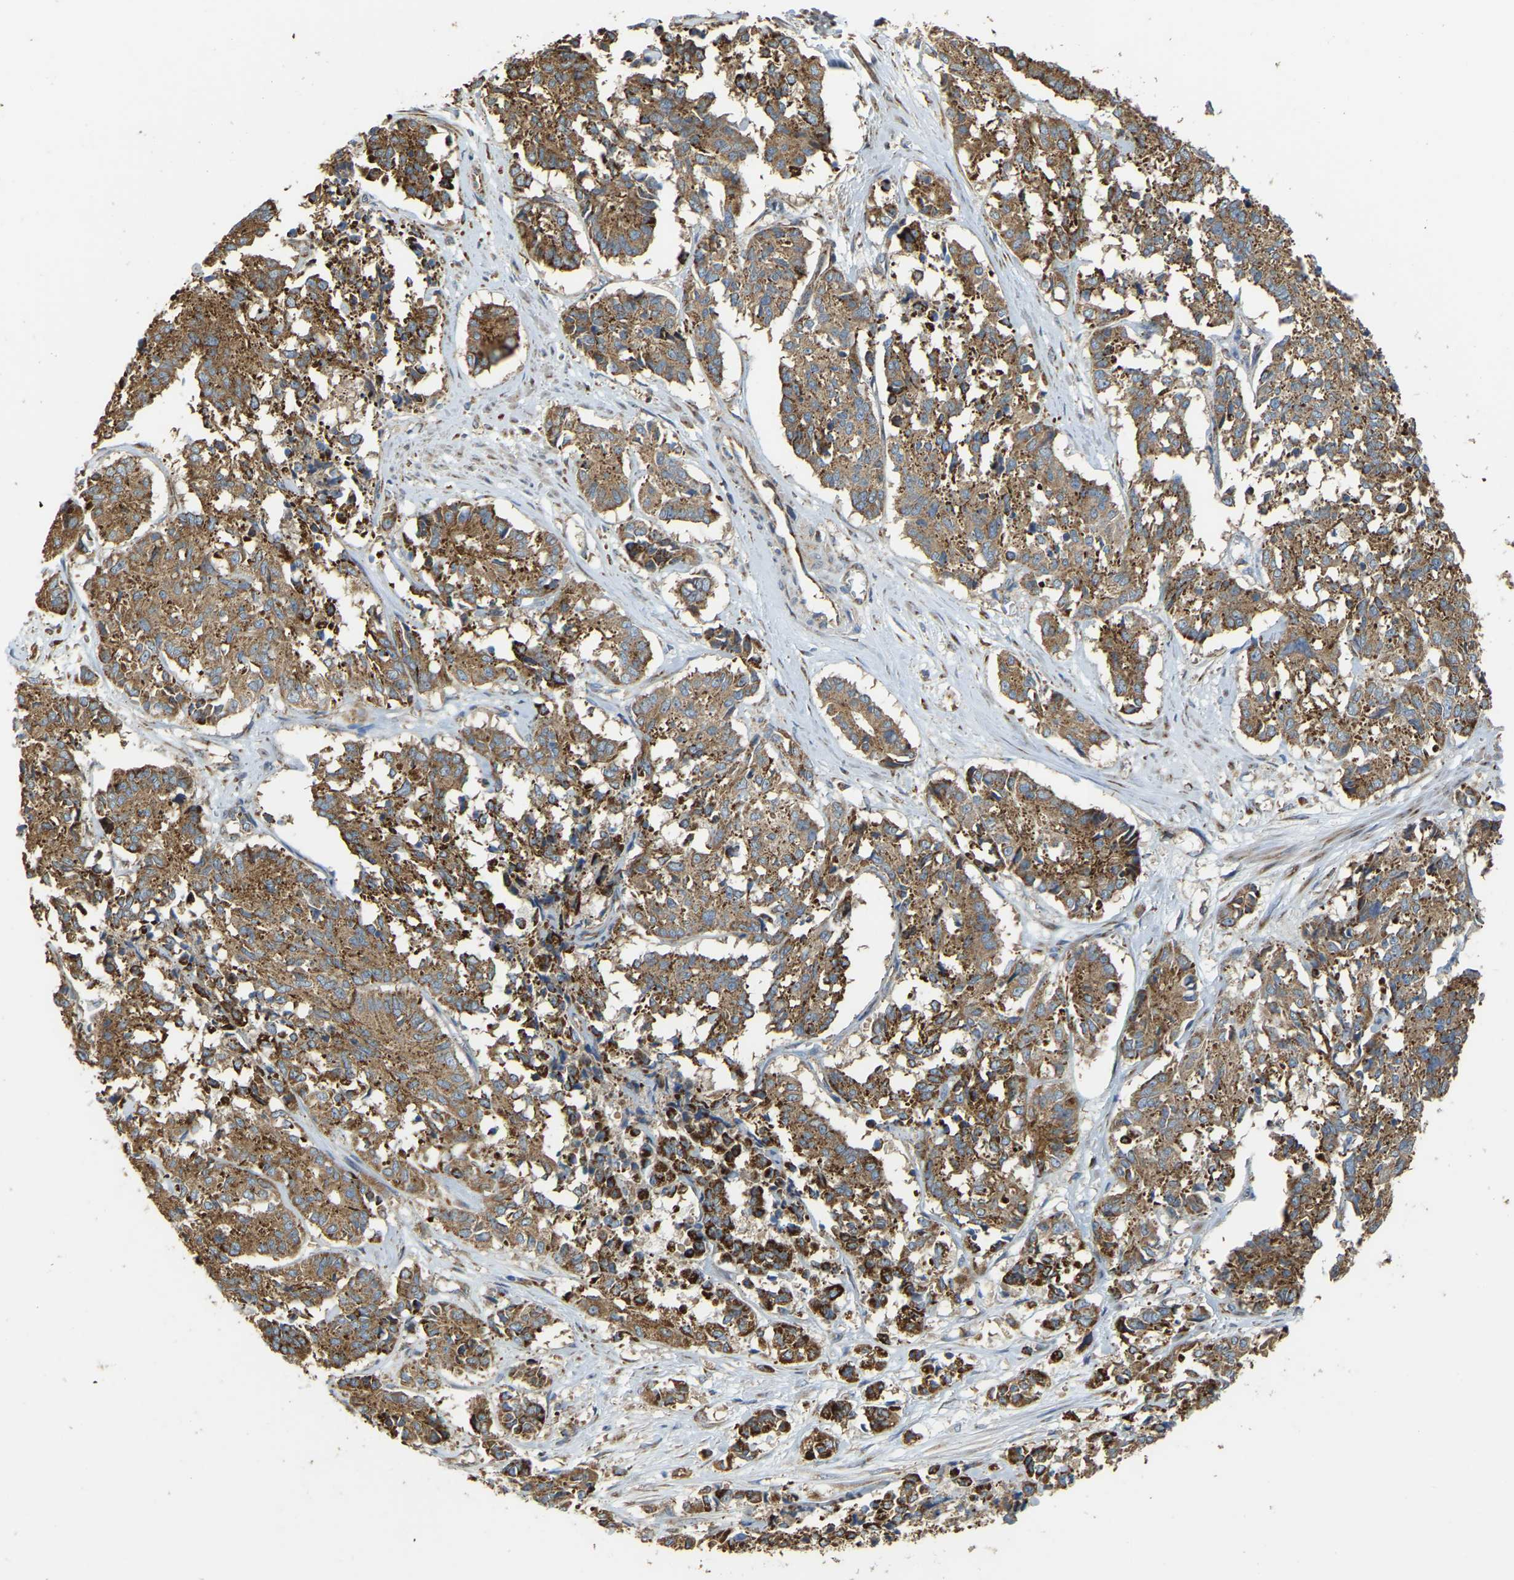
{"staining": {"intensity": "moderate", "quantity": ">75%", "location": "cytoplasmic/membranous"}, "tissue": "cervical cancer", "cell_type": "Tumor cells", "image_type": "cancer", "snomed": [{"axis": "morphology", "description": "Squamous cell carcinoma, NOS"}, {"axis": "topography", "description": "Cervix"}], "caption": "Immunohistochemical staining of cervical cancer reveals medium levels of moderate cytoplasmic/membranous protein positivity in approximately >75% of tumor cells.", "gene": "PSMD7", "patient": {"sex": "female", "age": 35}}